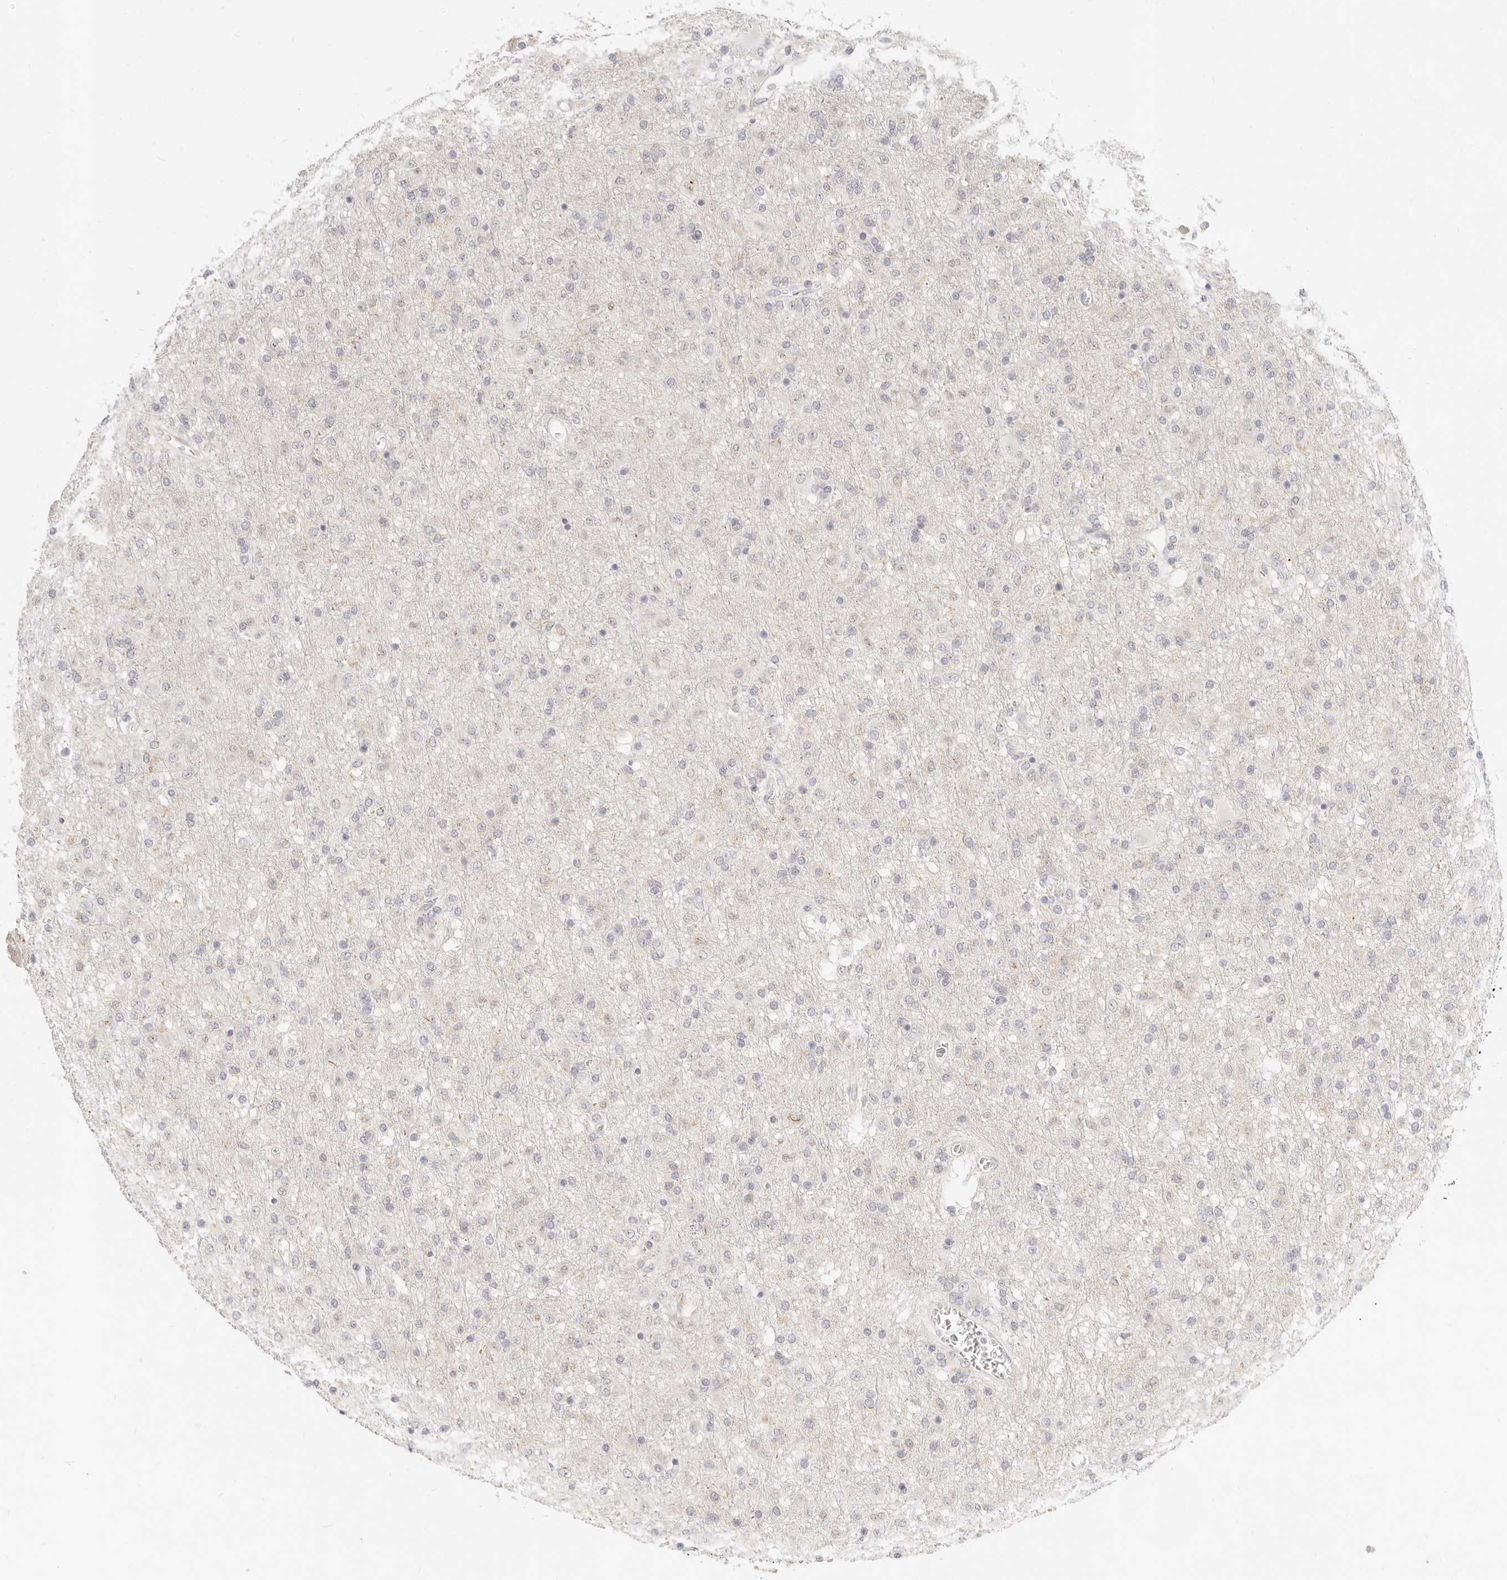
{"staining": {"intensity": "negative", "quantity": "none", "location": "none"}, "tissue": "glioma", "cell_type": "Tumor cells", "image_type": "cancer", "snomed": [{"axis": "morphology", "description": "Glioma, malignant, Low grade"}, {"axis": "topography", "description": "Brain"}], "caption": "Immunohistochemistry image of human malignant glioma (low-grade) stained for a protein (brown), which demonstrates no staining in tumor cells.", "gene": "LTB4R2", "patient": {"sex": "male", "age": 65}}